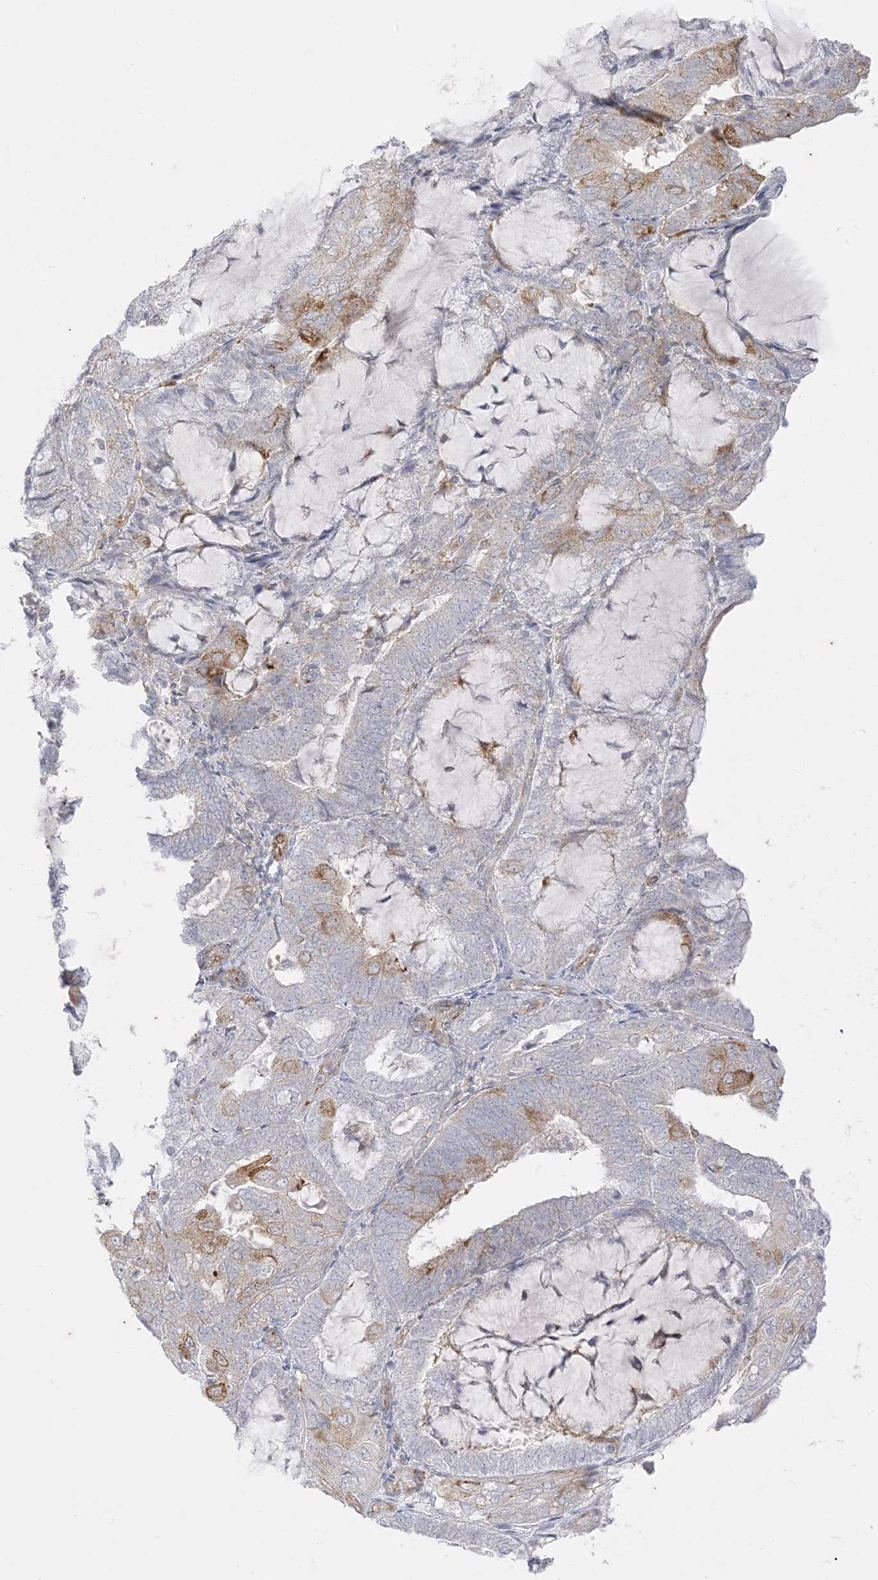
{"staining": {"intensity": "moderate", "quantity": "<25%", "location": "cytoplasmic/membranous"}, "tissue": "endometrial cancer", "cell_type": "Tumor cells", "image_type": "cancer", "snomed": [{"axis": "morphology", "description": "Adenocarcinoma, NOS"}, {"axis": "topography", "description": "Endometrium"}], "caption": "Immunohistochemical staining of human endometrial cancer exhibits moderate cytoplasmic/membranous protein positivity in about <25% of tumor cells. Using DAB (brown) and hematoxylin (blue) stains, captured at high magnification using brightfield microscopy.", "gene": "RAC1", "patient": {"sex": "female", "age": 81}}